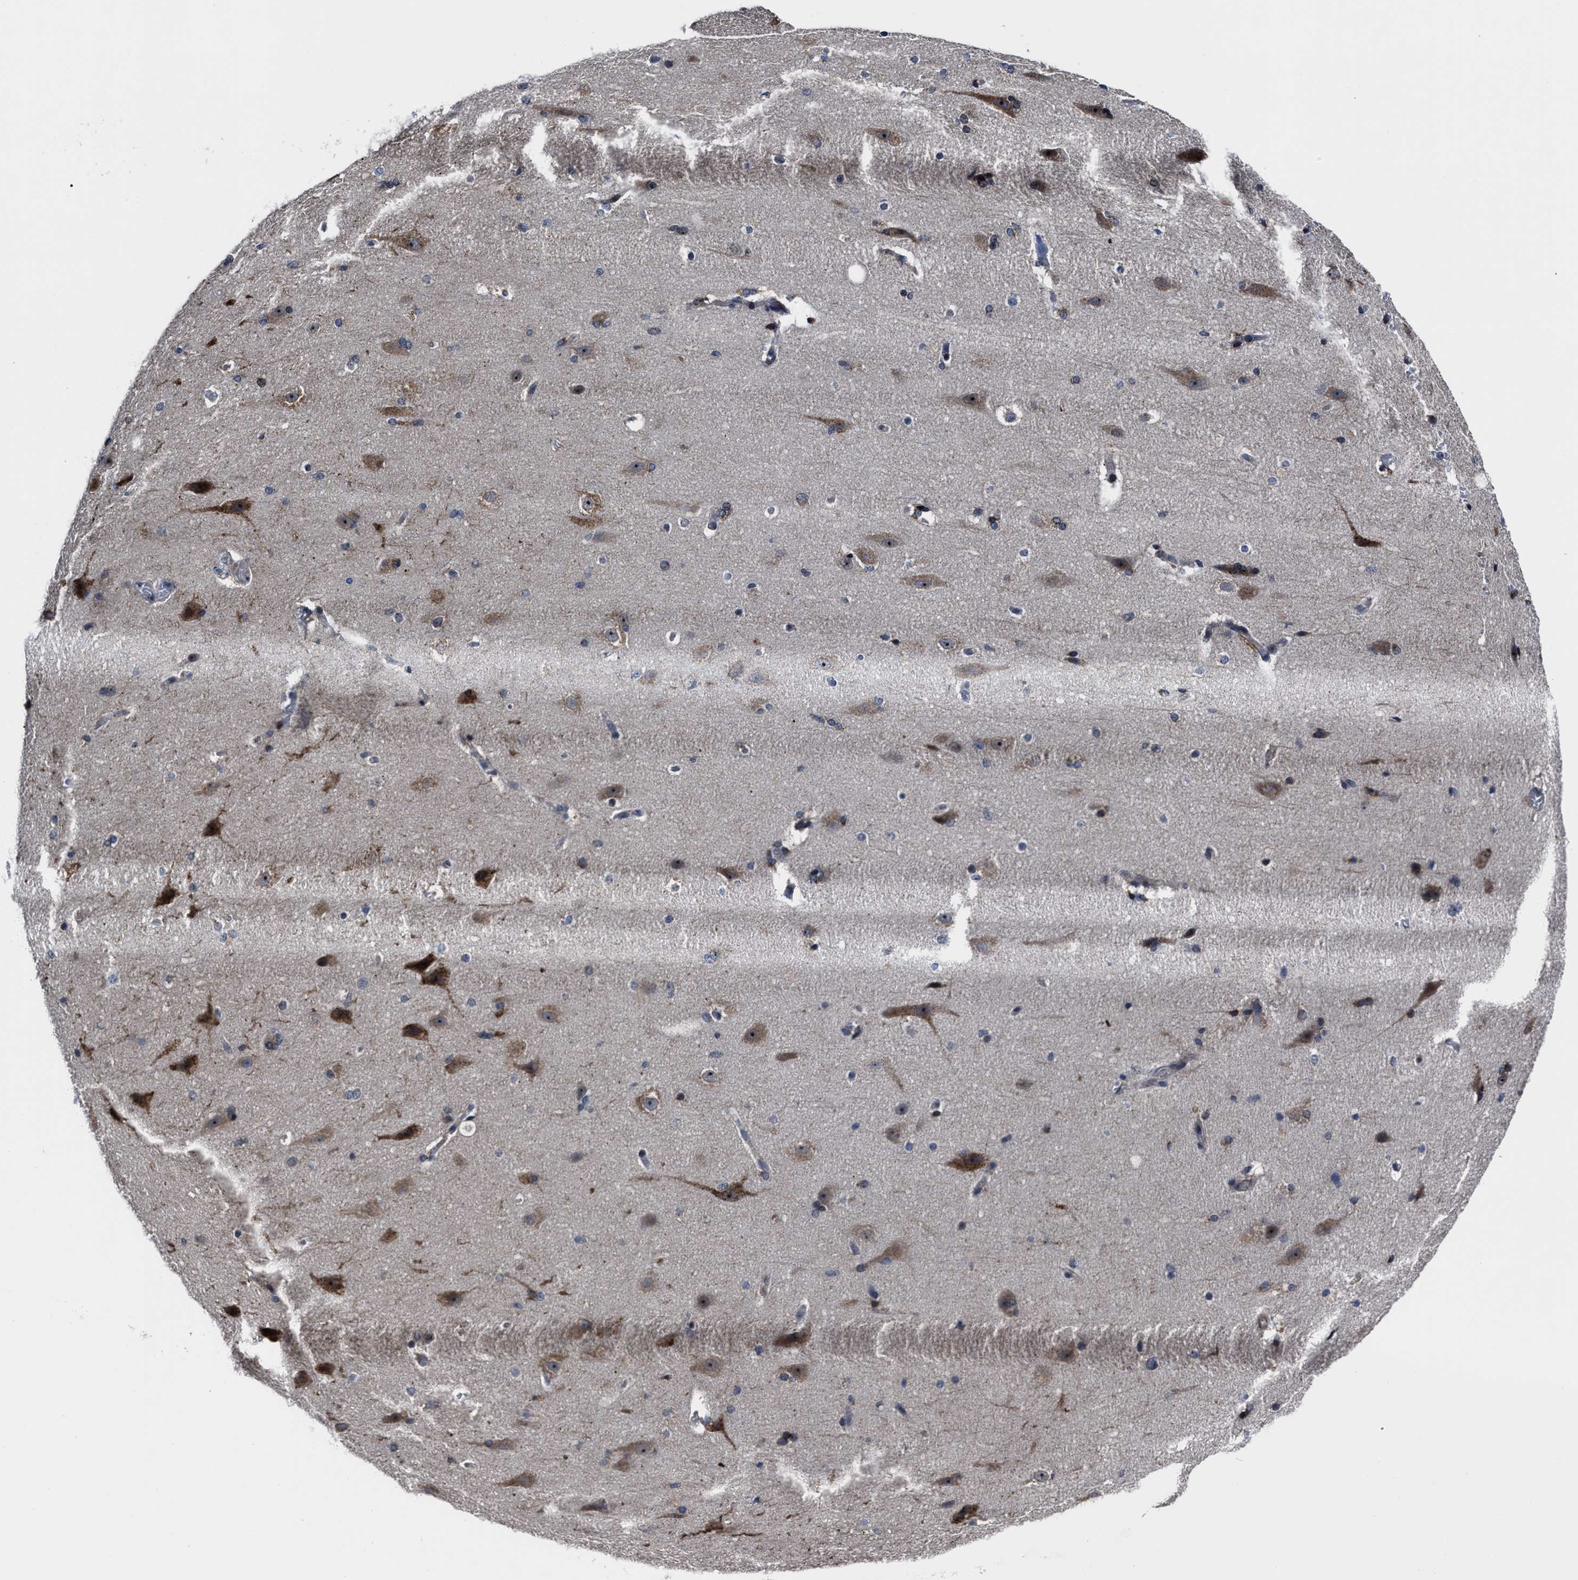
{"staining": {"intensity": "negative", "quantity": "none", "location": "none"}, "tissue": "cerebral cortex", "cell_type": "Endothelial cells", "image_type": "normal", "snomed": [{"axis": "morphology", "description": "Normal tissue, NOS"}, {"axis": "topography", "description": "Cerebral cortex"}, {"axis": "topography", "description": "Hippocampus"}], "caption": "Cerebral cortex stained for a protein using immunohistochemistry (IHC) demonstrates no positivity endothelial cells.", "gene": "RSBN1L", "patient": {"sex": "female", "age": 19}}